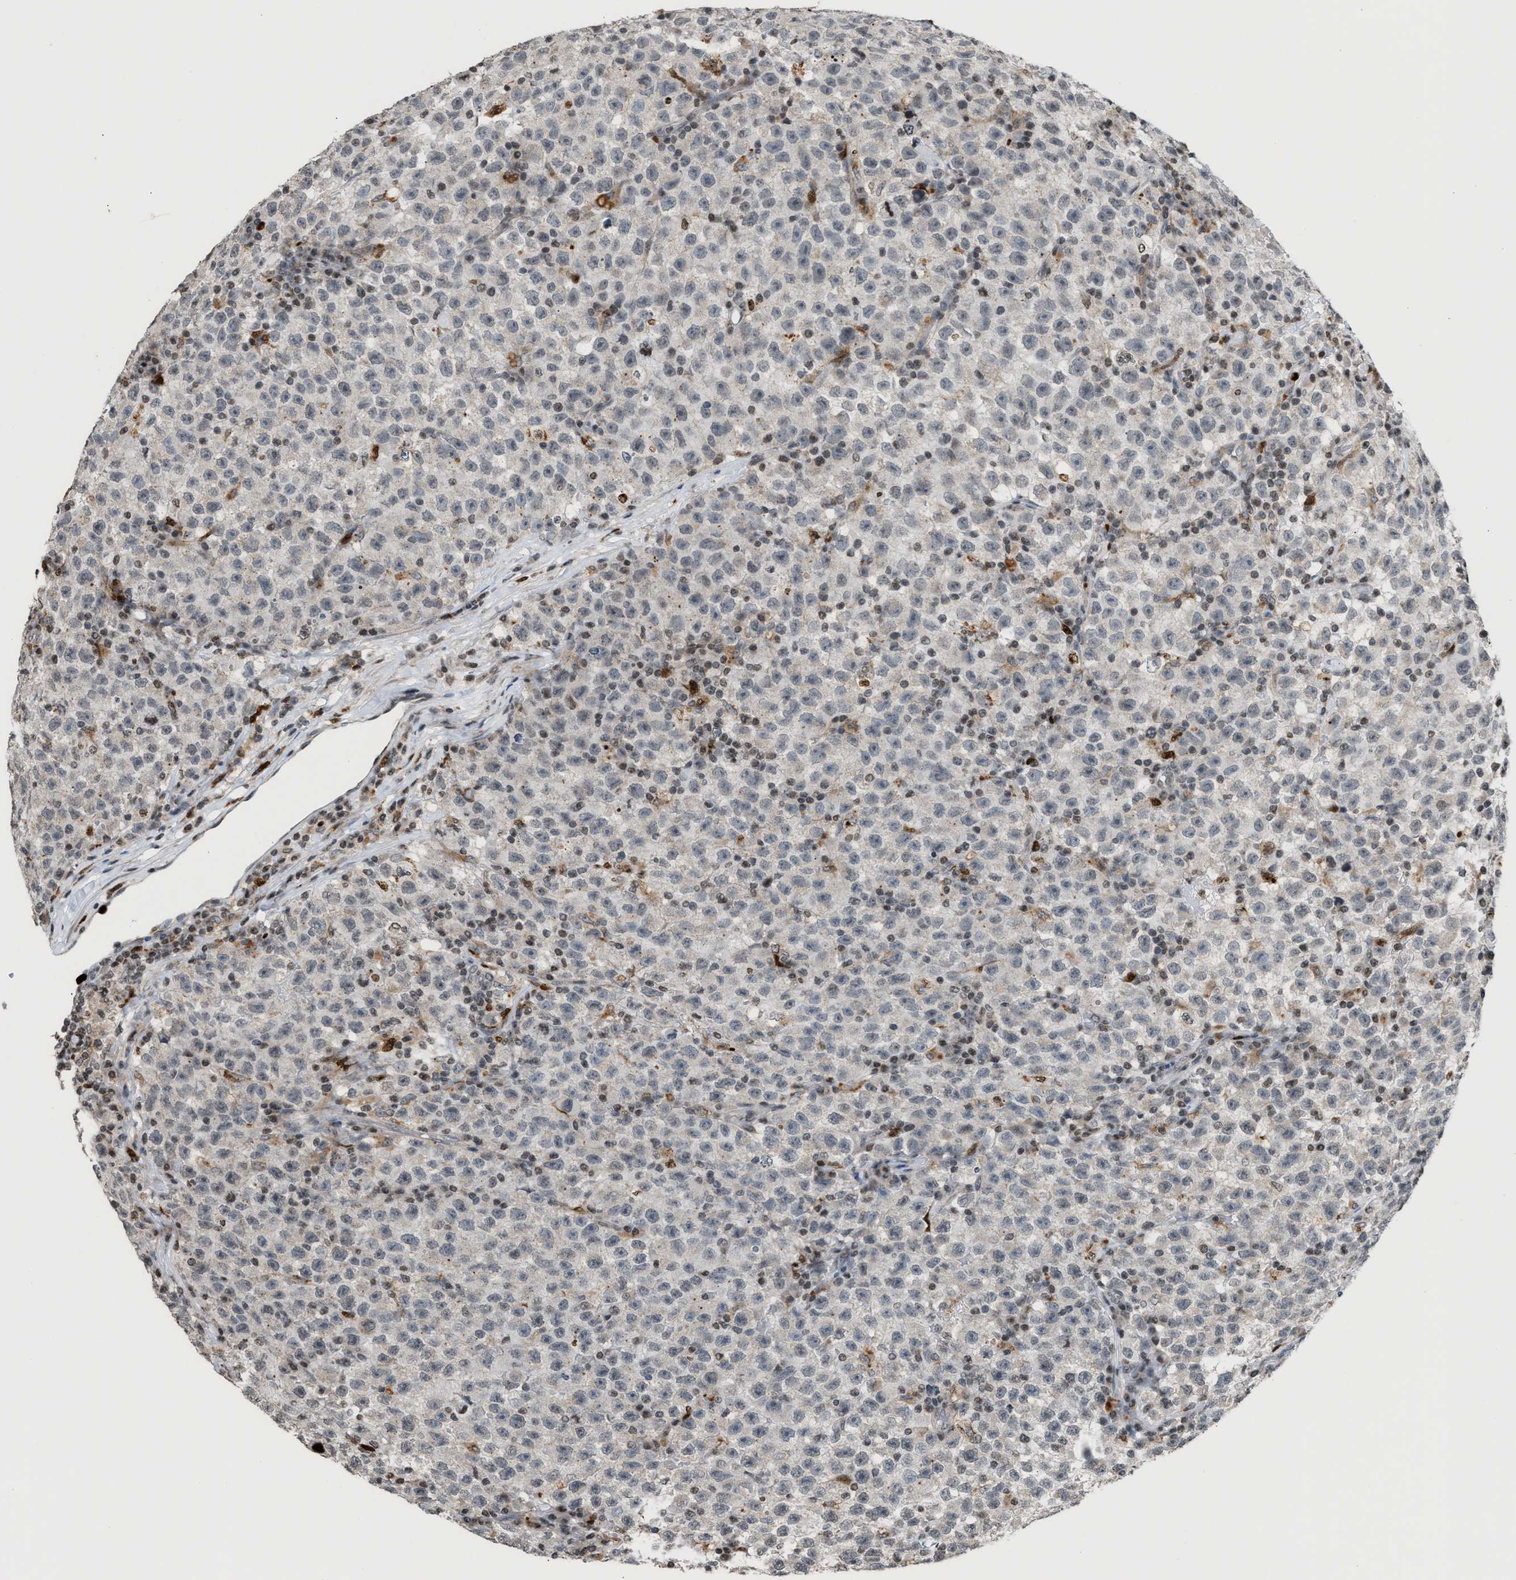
{"staining": {"intensity": "negative", "quantity": "none", "location": "none"}, "tissue": "testis cancer", "cell_type": "Tumor cells", "image_type": "cancer", "snomed": [{"axis": "morphology", "description": "Seminoma, NOS"}, {"axis": "topography", "description": "Testis"}], "caption": "This is an immunohistochemistry (IHC) photomicrograph of human testis seminoma. There is no positivity in tumor cells.", "gene": "PRUNE2", "patient": {"sex": "male", "age": 22}}